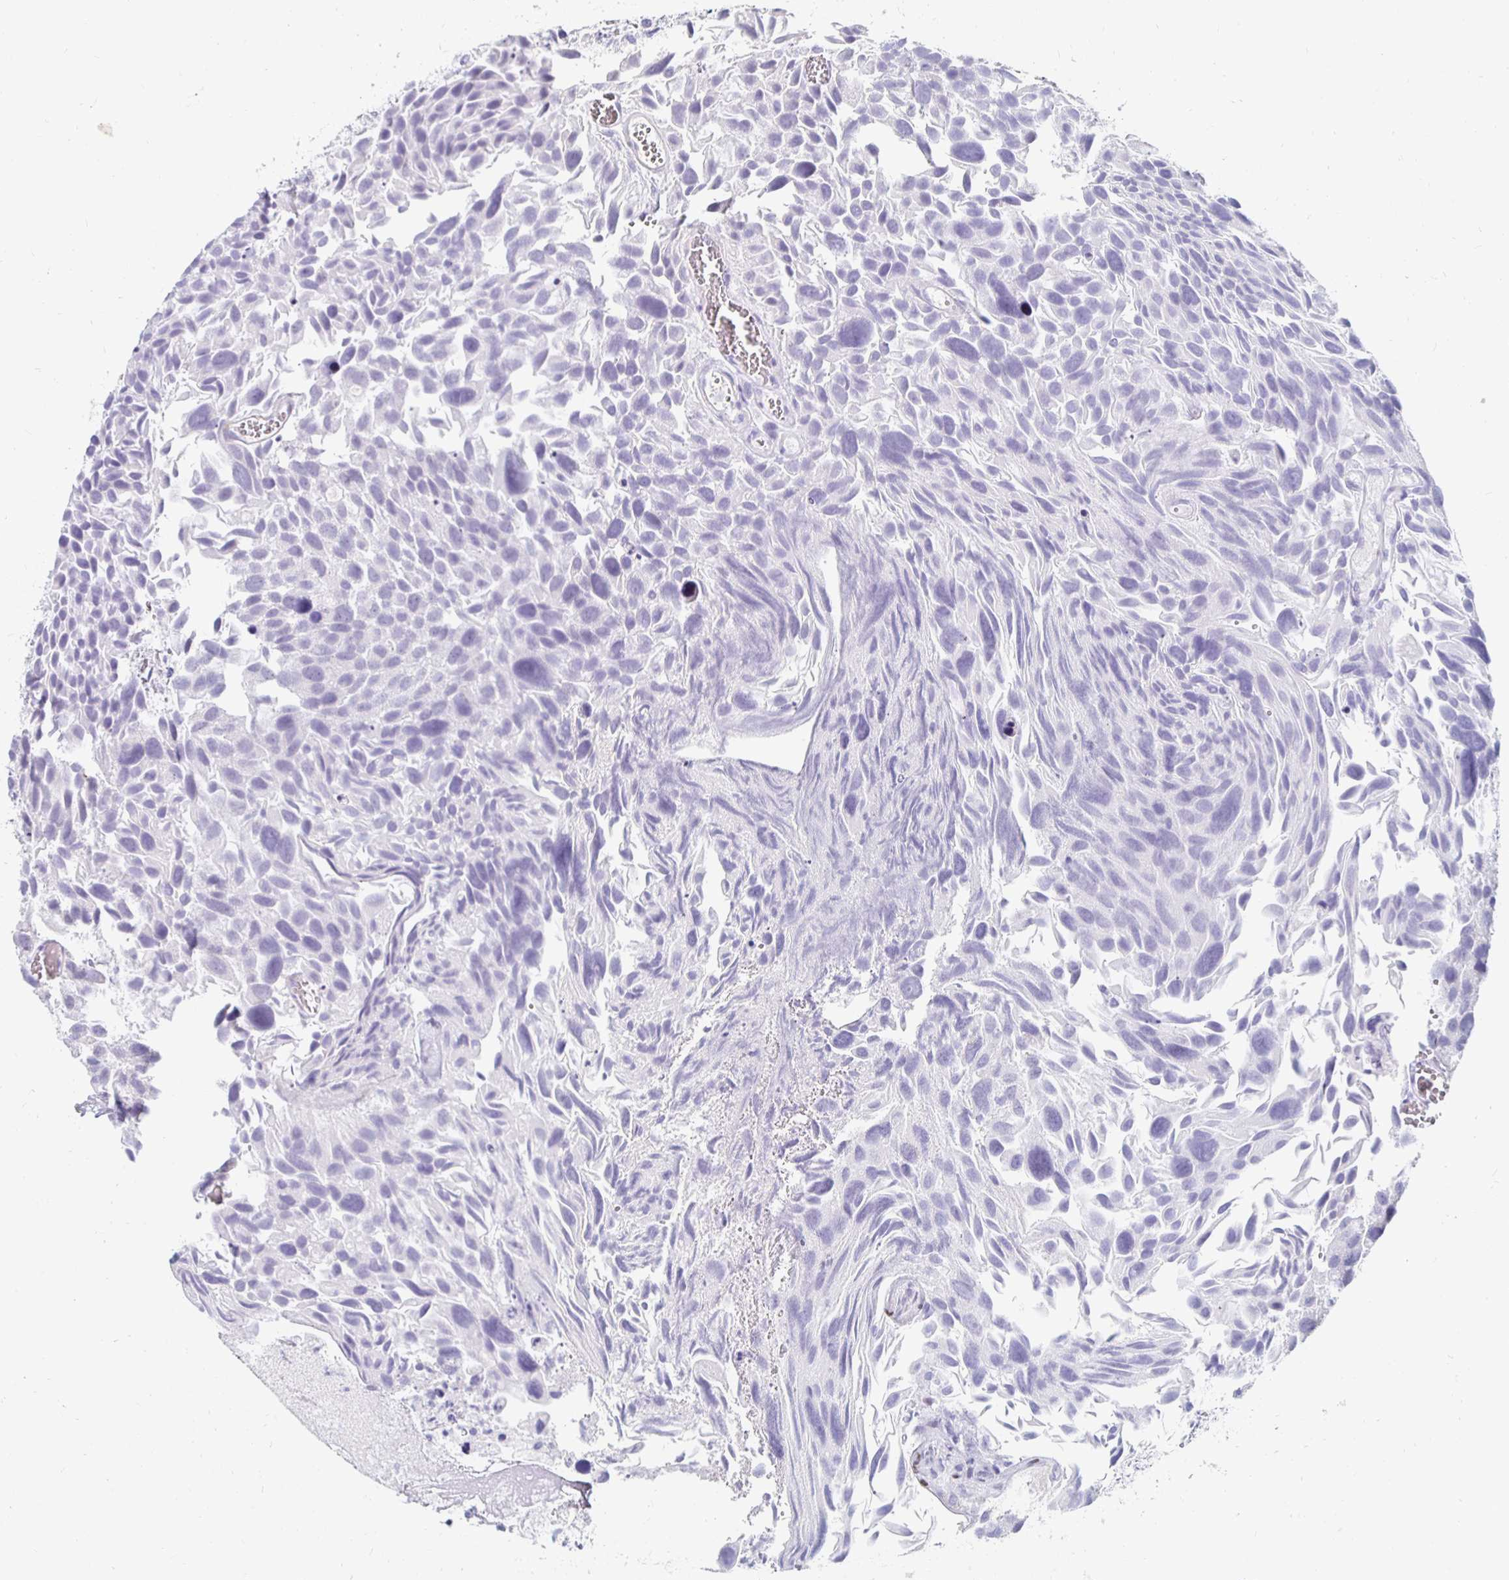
{"staining": {"intensity": "negative", "quantity": "none", "location": "none"}, "tissue": "urothelial cancer", "cell_type": "Tumor cells", "image_type": "cancer", "snomed": [{"axis": "morphology", "description": "Urothelial carcinoma, Low grade"}, {"axis": "topography", "description": "Urinary bladder"}], "caption": "DAB immunohistochemical staining of human urothelial cancer reveals no significant expression in tumor cells. The staining was performed using DAB to visualize the protein expression in brown, while the nuclei were stained in blue with hematoxylin (Magnification: 20x).", "gene": "KCNQ2", "patient": {"sex": "female", "age": 69}}